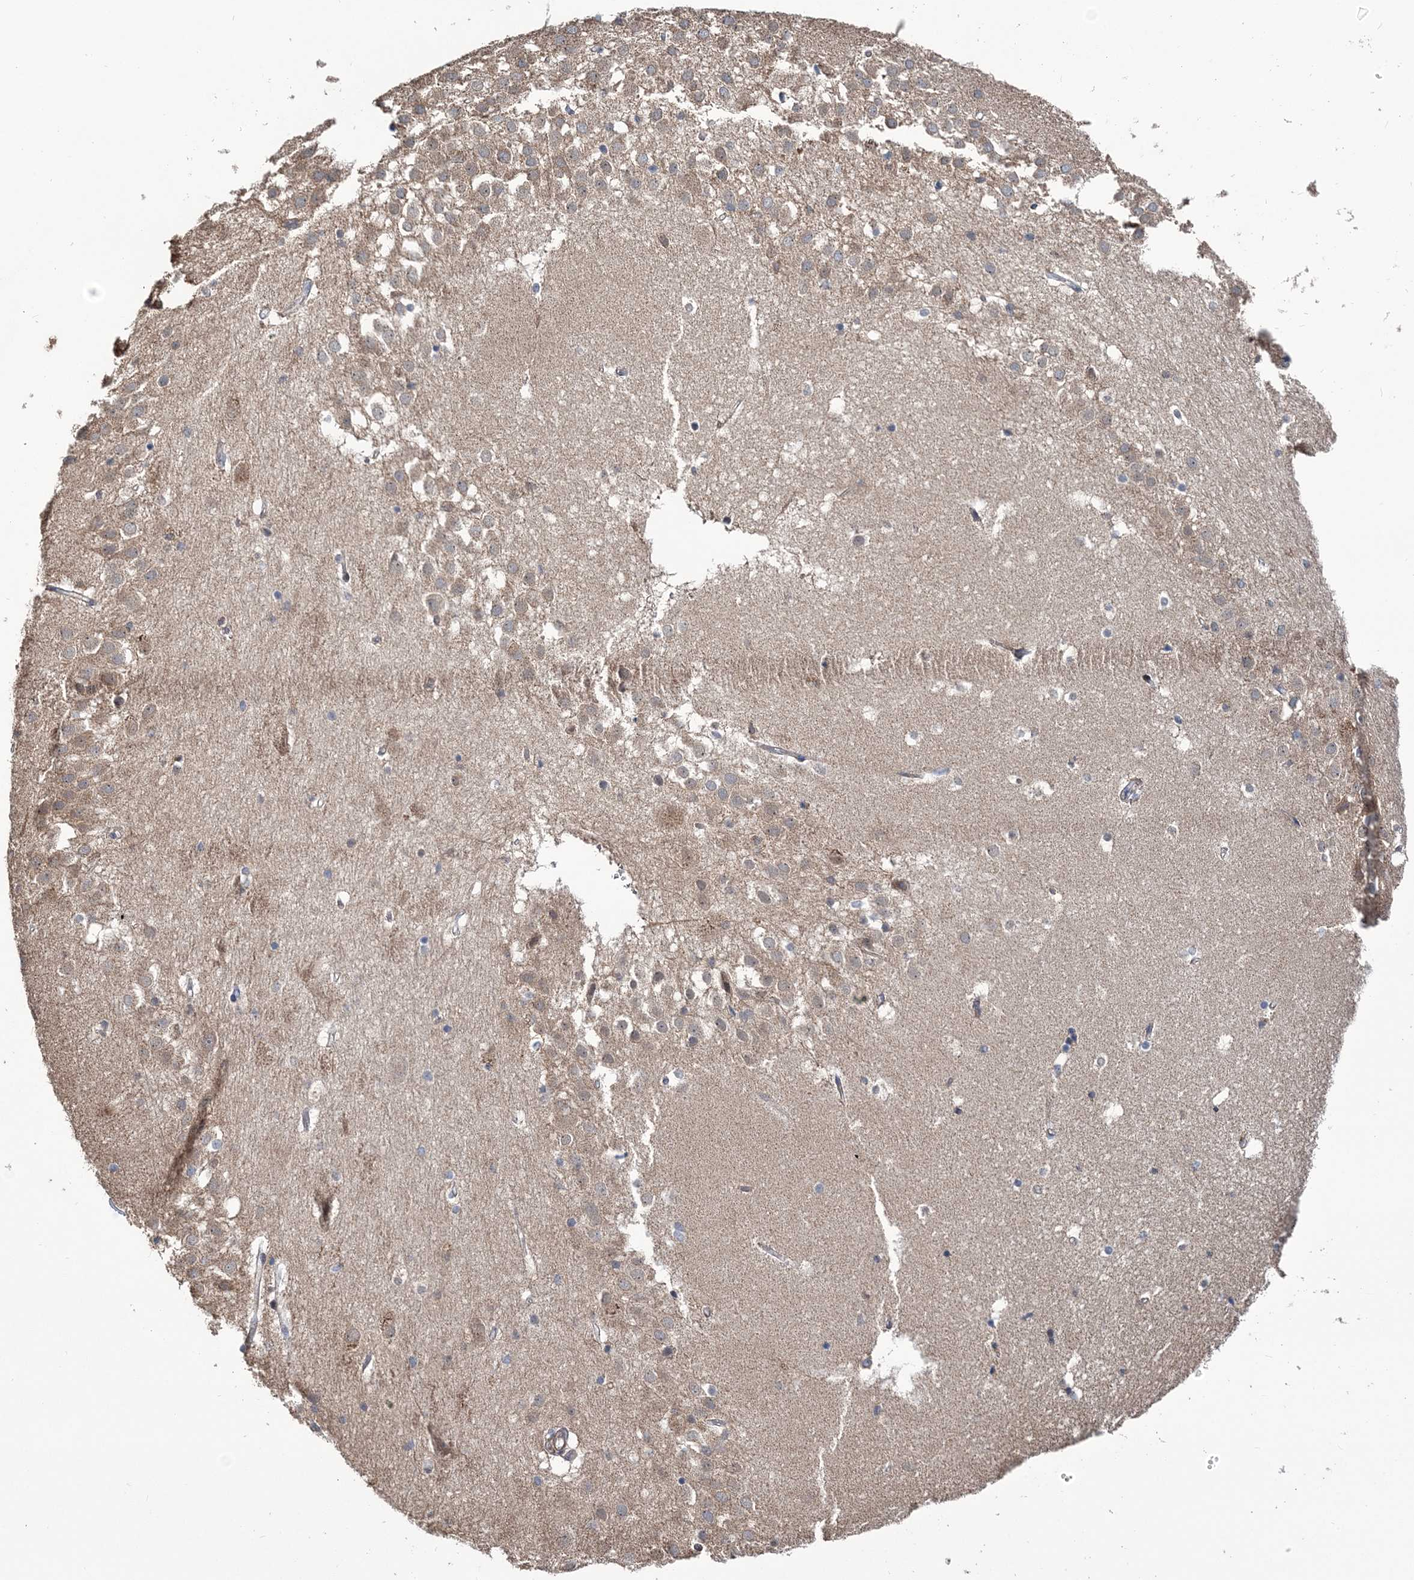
{"staining": {"intensity": "negative", "quantity": "none", "location": "none"}, "tissue": "hippocampus", "cell_type": "Glial cells", "image_type": "normal", "snomed": [{"axis": "morphology", "description": "Normal tissue, NOS"}, {"axis": "topography", "description": "Hippocampus"}], "caption": "High power microscopy photomicrograph of an immunohistochemistry (IHC) histopathology image of benign hippocampus, revealing no significant expression in glial cells.", "gene": "PPP2R2B", "patient": {"sex": "female", "age": 52}}